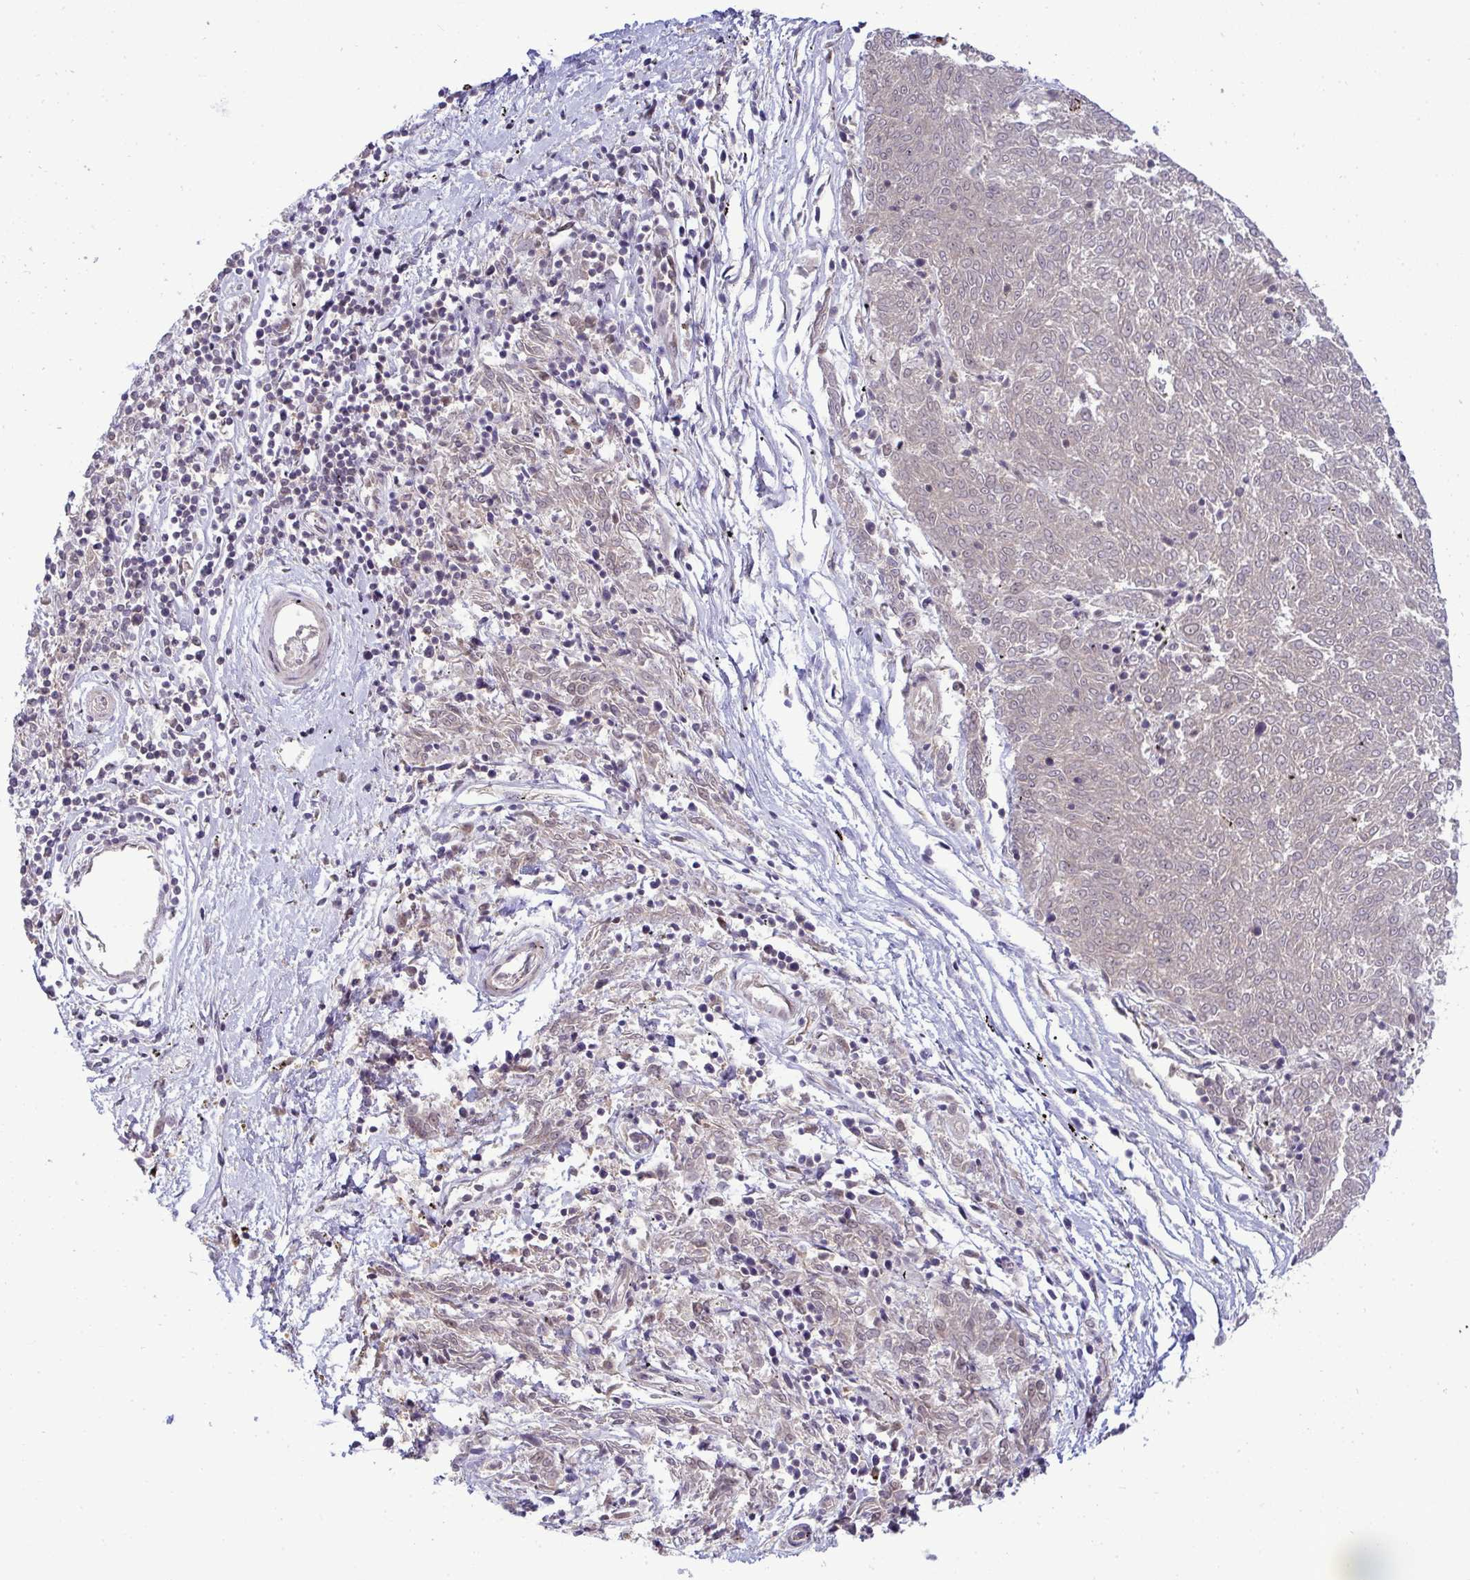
{"staining": {"intensity": "negative", "quantity": "none", "location": "none"}, "tissue": "melanoma", "cell_type": "Tumor cells", "image_type": "cancer", "snomed": [{"axis": "morphology", "description": "Malignant melanoma, NOS"}, {"axis": "topography", "description": "Skin"}], "caption": "A histopathology image of melanoma stained for a protein exhibits no brown staining in tumor cells. The staining was performed using DAB (3,3'-diaminobenzidine) to visualize the protein expression in brown, while the nuclei were stained in blue with hematoxylin (Magnification: 20x).", "gene": "TRIM44", "patient": {"sex": "female", "age": 72}}